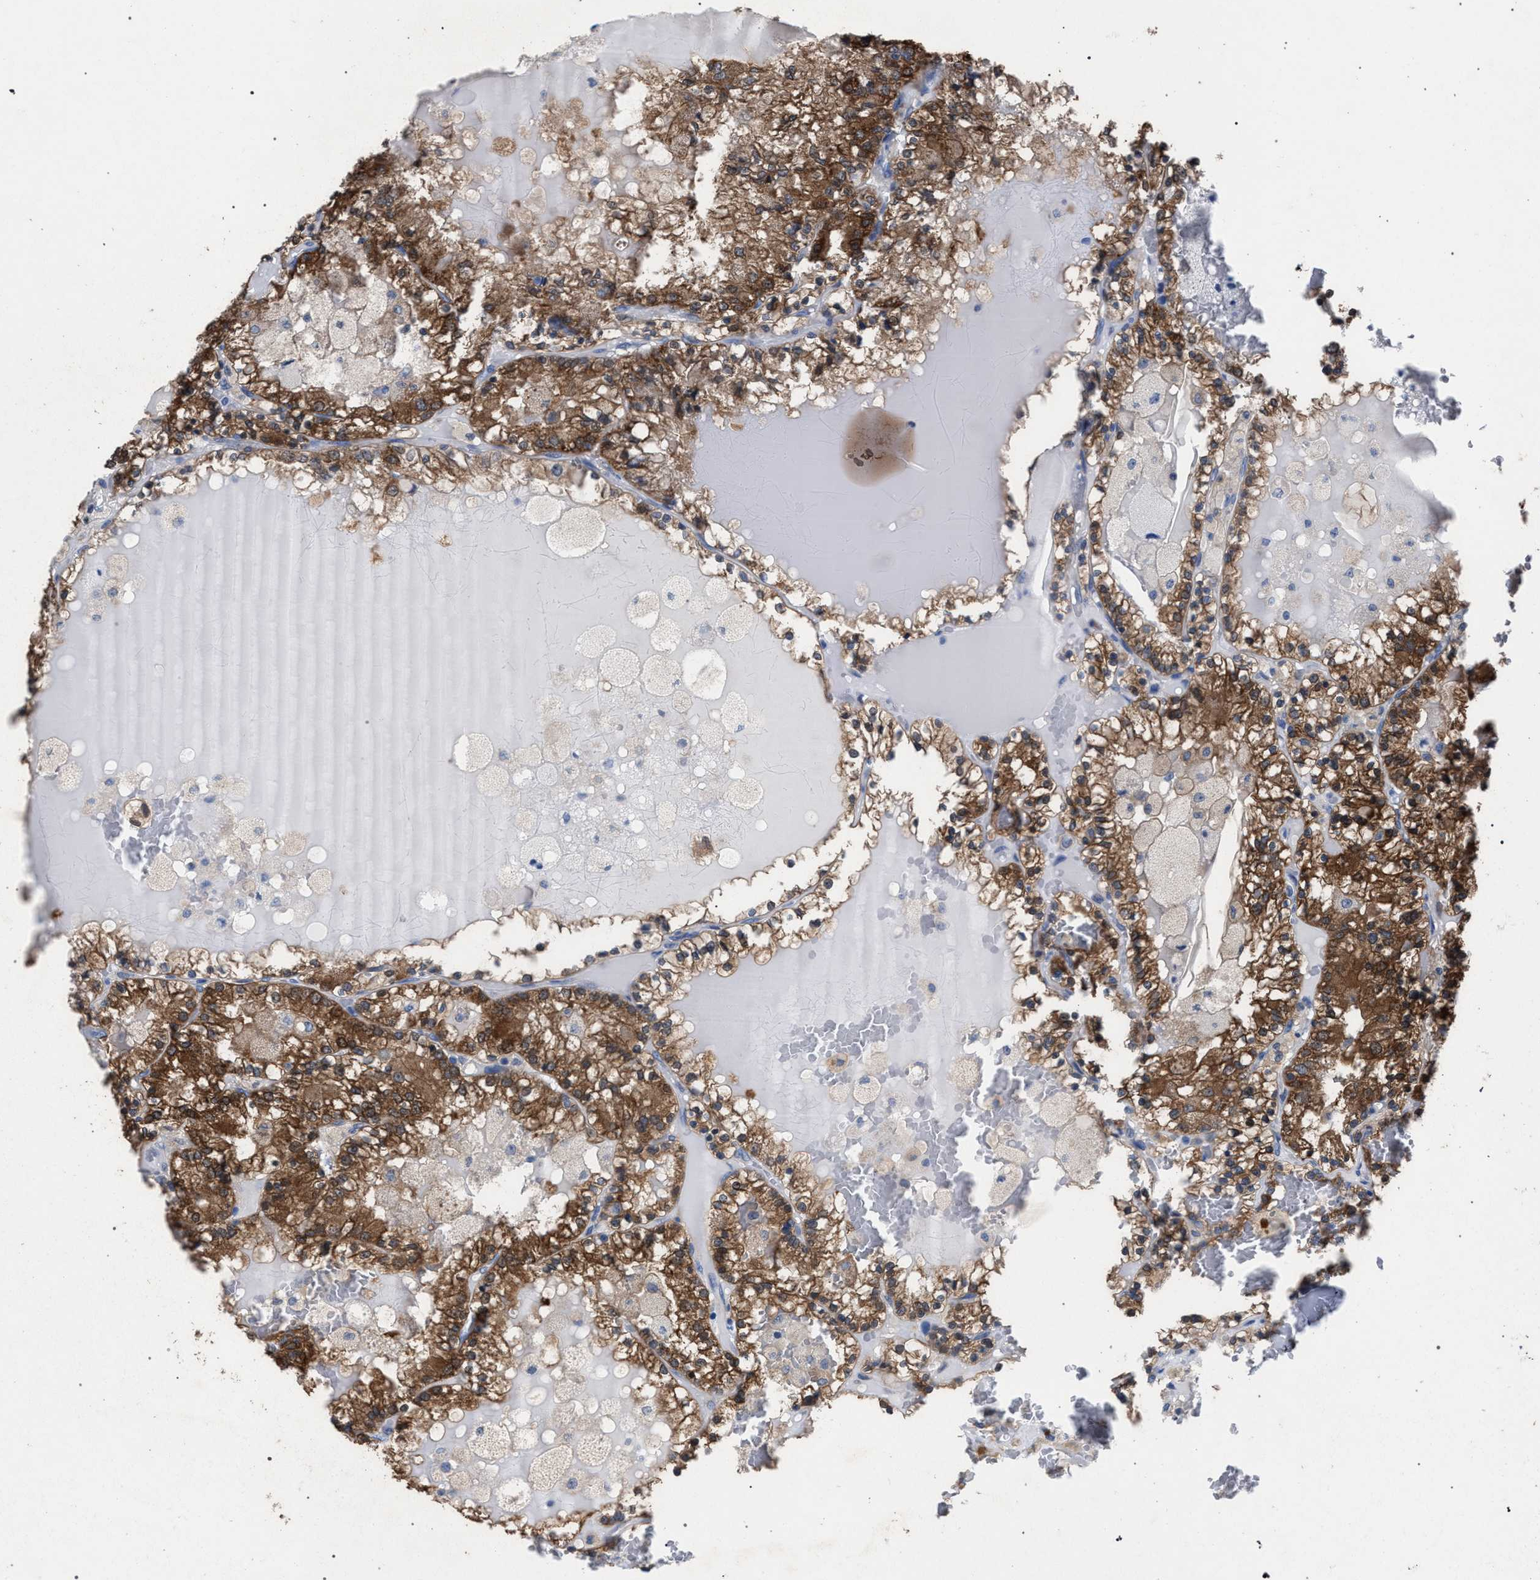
{"staining": {"intensity": "moderate", "quantity": ">75%", "location": "cytoplasmic/membranous"}, "tissue": "renal cancer", "cell_type": "Tumor cells", "image_type": "cancer", "snomed": [{"axis": "morphology", "description": "Adenocarcinoma, NOS"}, {"axis": "topography", "description": "Kidney"}], "caption": "Renal cancer stained with a brown dye reveals moderate cytoplasmic/membranous positive expression in approximately >75% of tumor cells.", "gene": "CRYZ", "patient": {"sex": "female", "age": 56}}